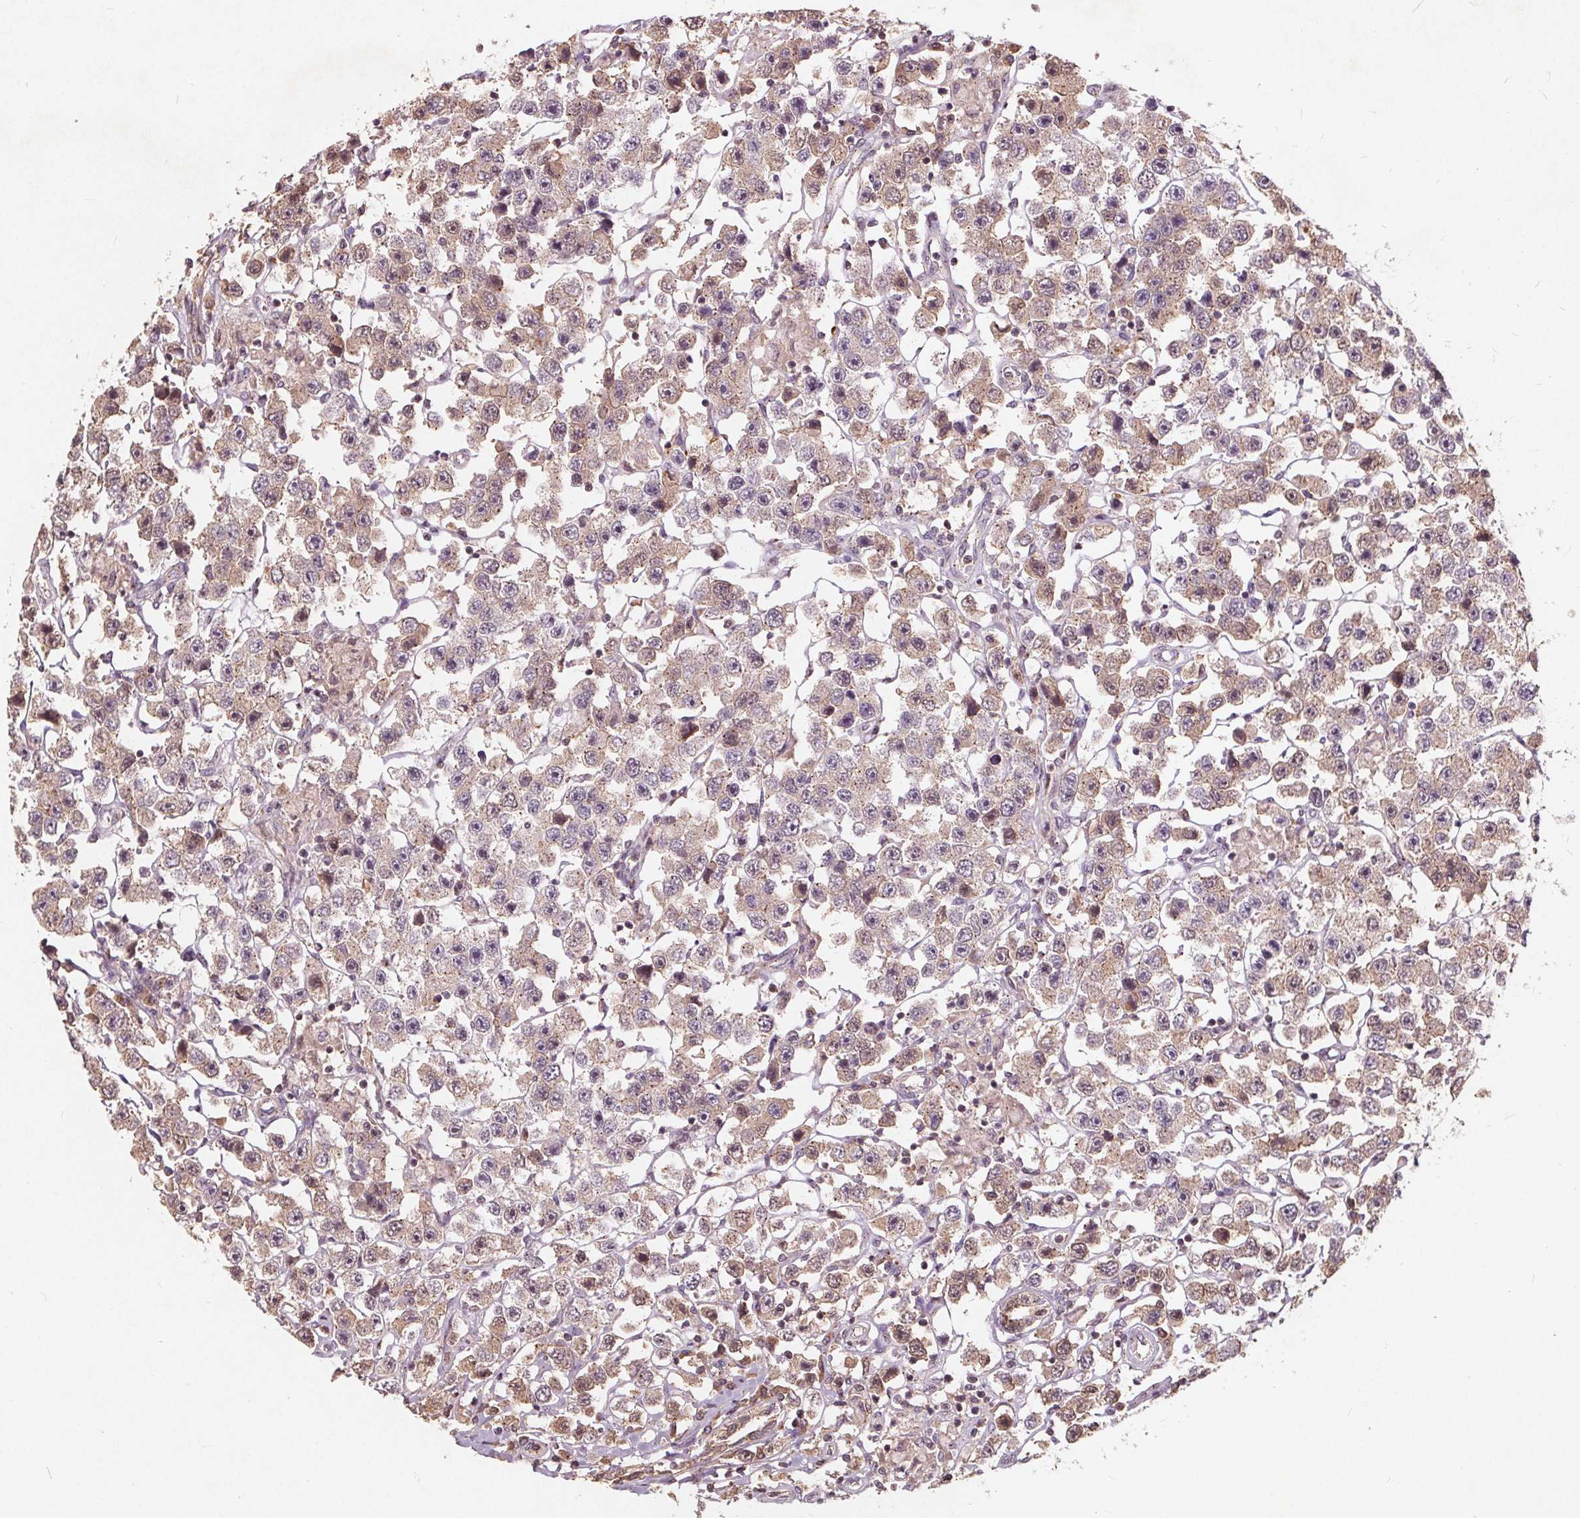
{"staining": {"intensity": "weak", "quantity": "25%-75%", "location": "cytoplasmic/membranous"}, "tissue": "testis cancer", "cell_type": "Tumor cells", "image_type": "cancer", "snomed": [{"axis": "morphology", "description": "Seminoma, NOS"}, {"axis": "topography", "description": "Testis"}], "caption": "Testis seminoma tissue demonstrates weak cytoplasmic/membranous expression in approximately 25%-75% of tumor cells, visualized by immunohistochemistry.", "gene": "CSNK1G2", "patient": {"sex": "male", "age": 45}}